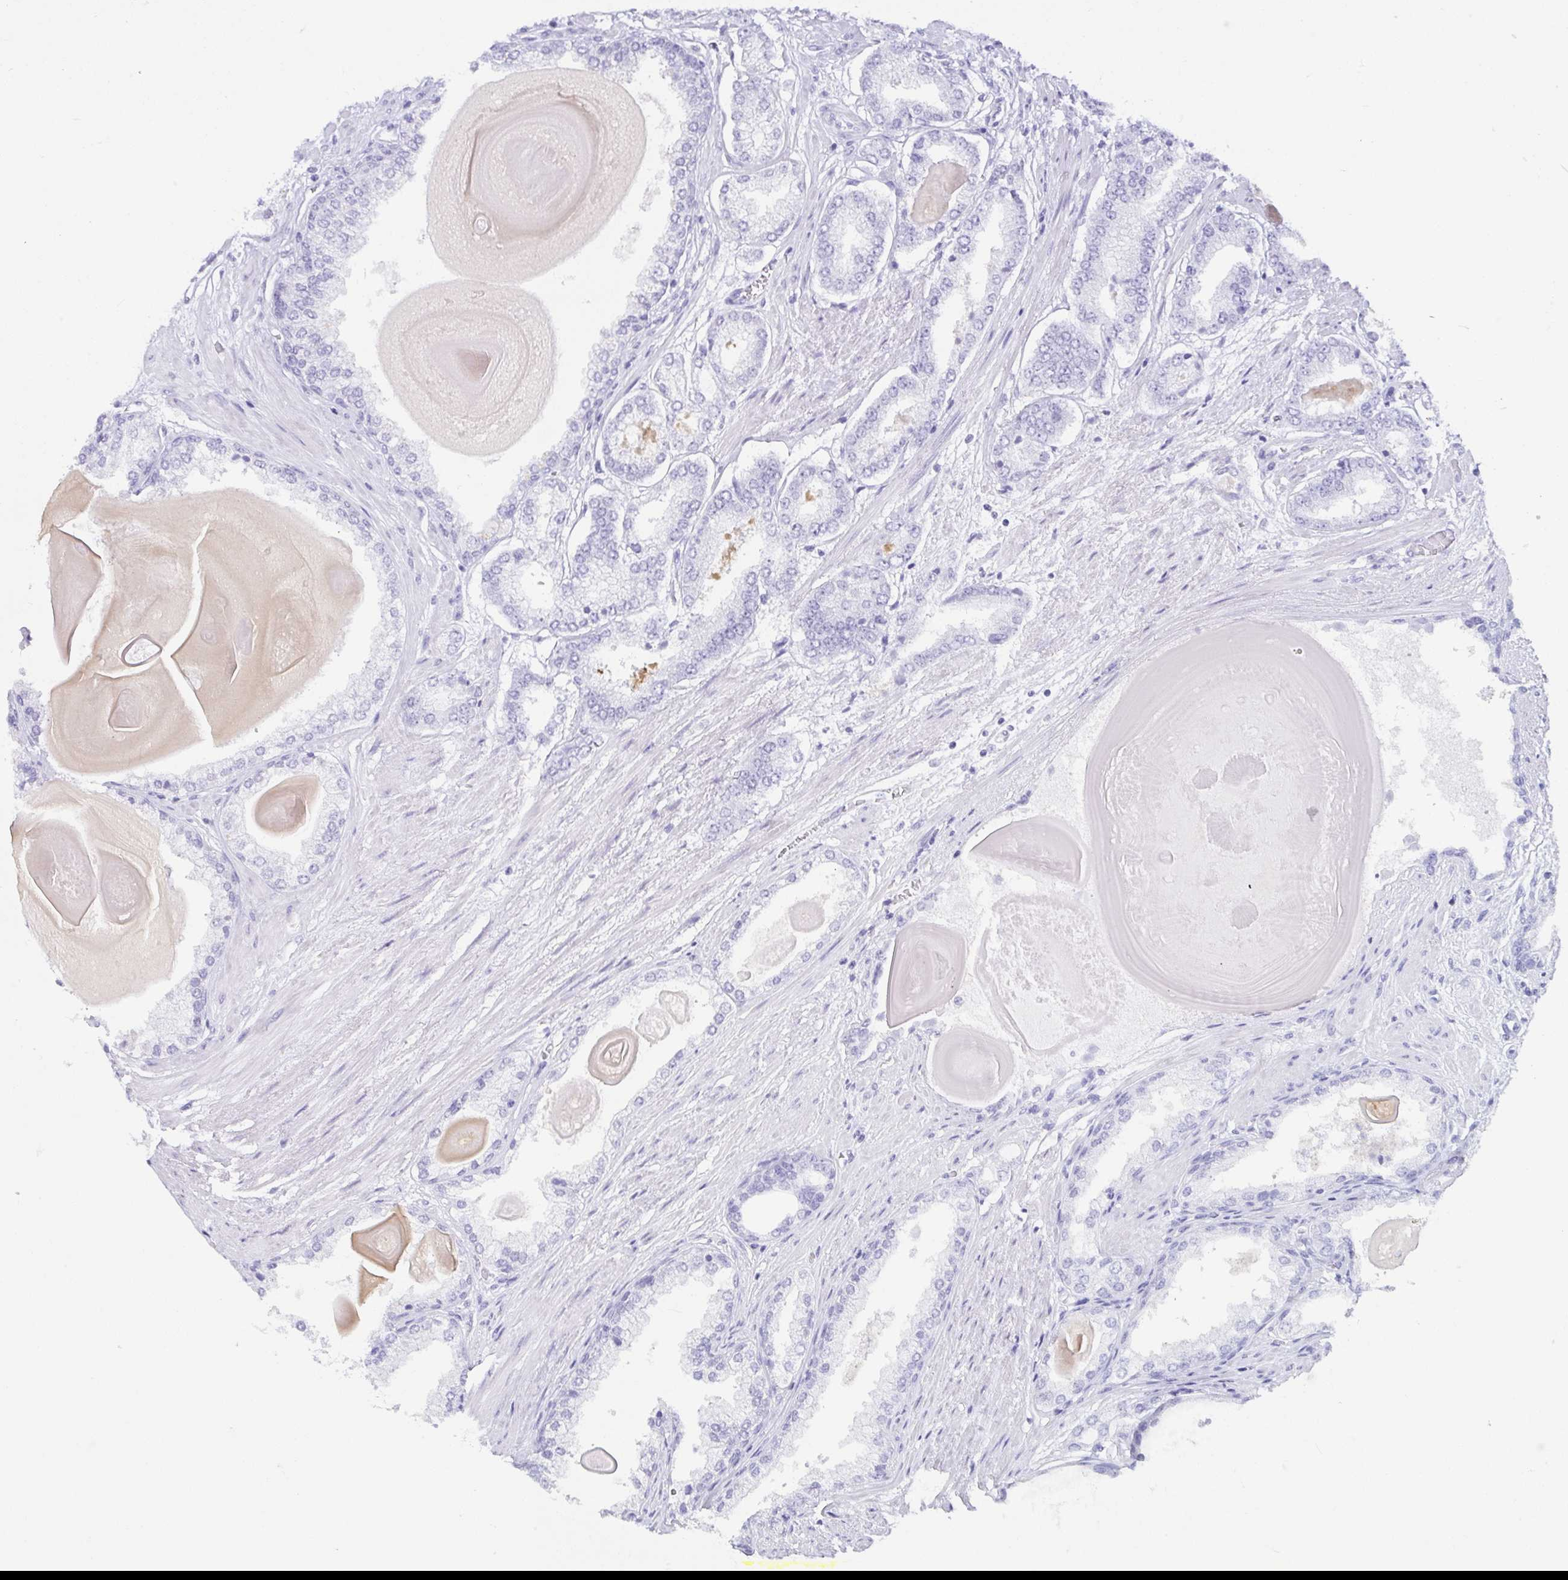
{"staining": {"intensity": "negative", "quantity": "none", "location": "none"}, "tissue": "prostate cancer", "cell_type": "Tumor cells", "image_type": "cancer", "snomed": [{"axis": "morphology", "description": "Adenocarcinoma, Low grade"}, {"axis": "topography", "description": "Prostate"}], "caption": "Immunohistochemistry (IHC) of prostate adenocarcinoma (low-grade) shows no positivity in tumor cells.", "gene": "CD164L2", "patient": {"sex": "male", "age": 64}}